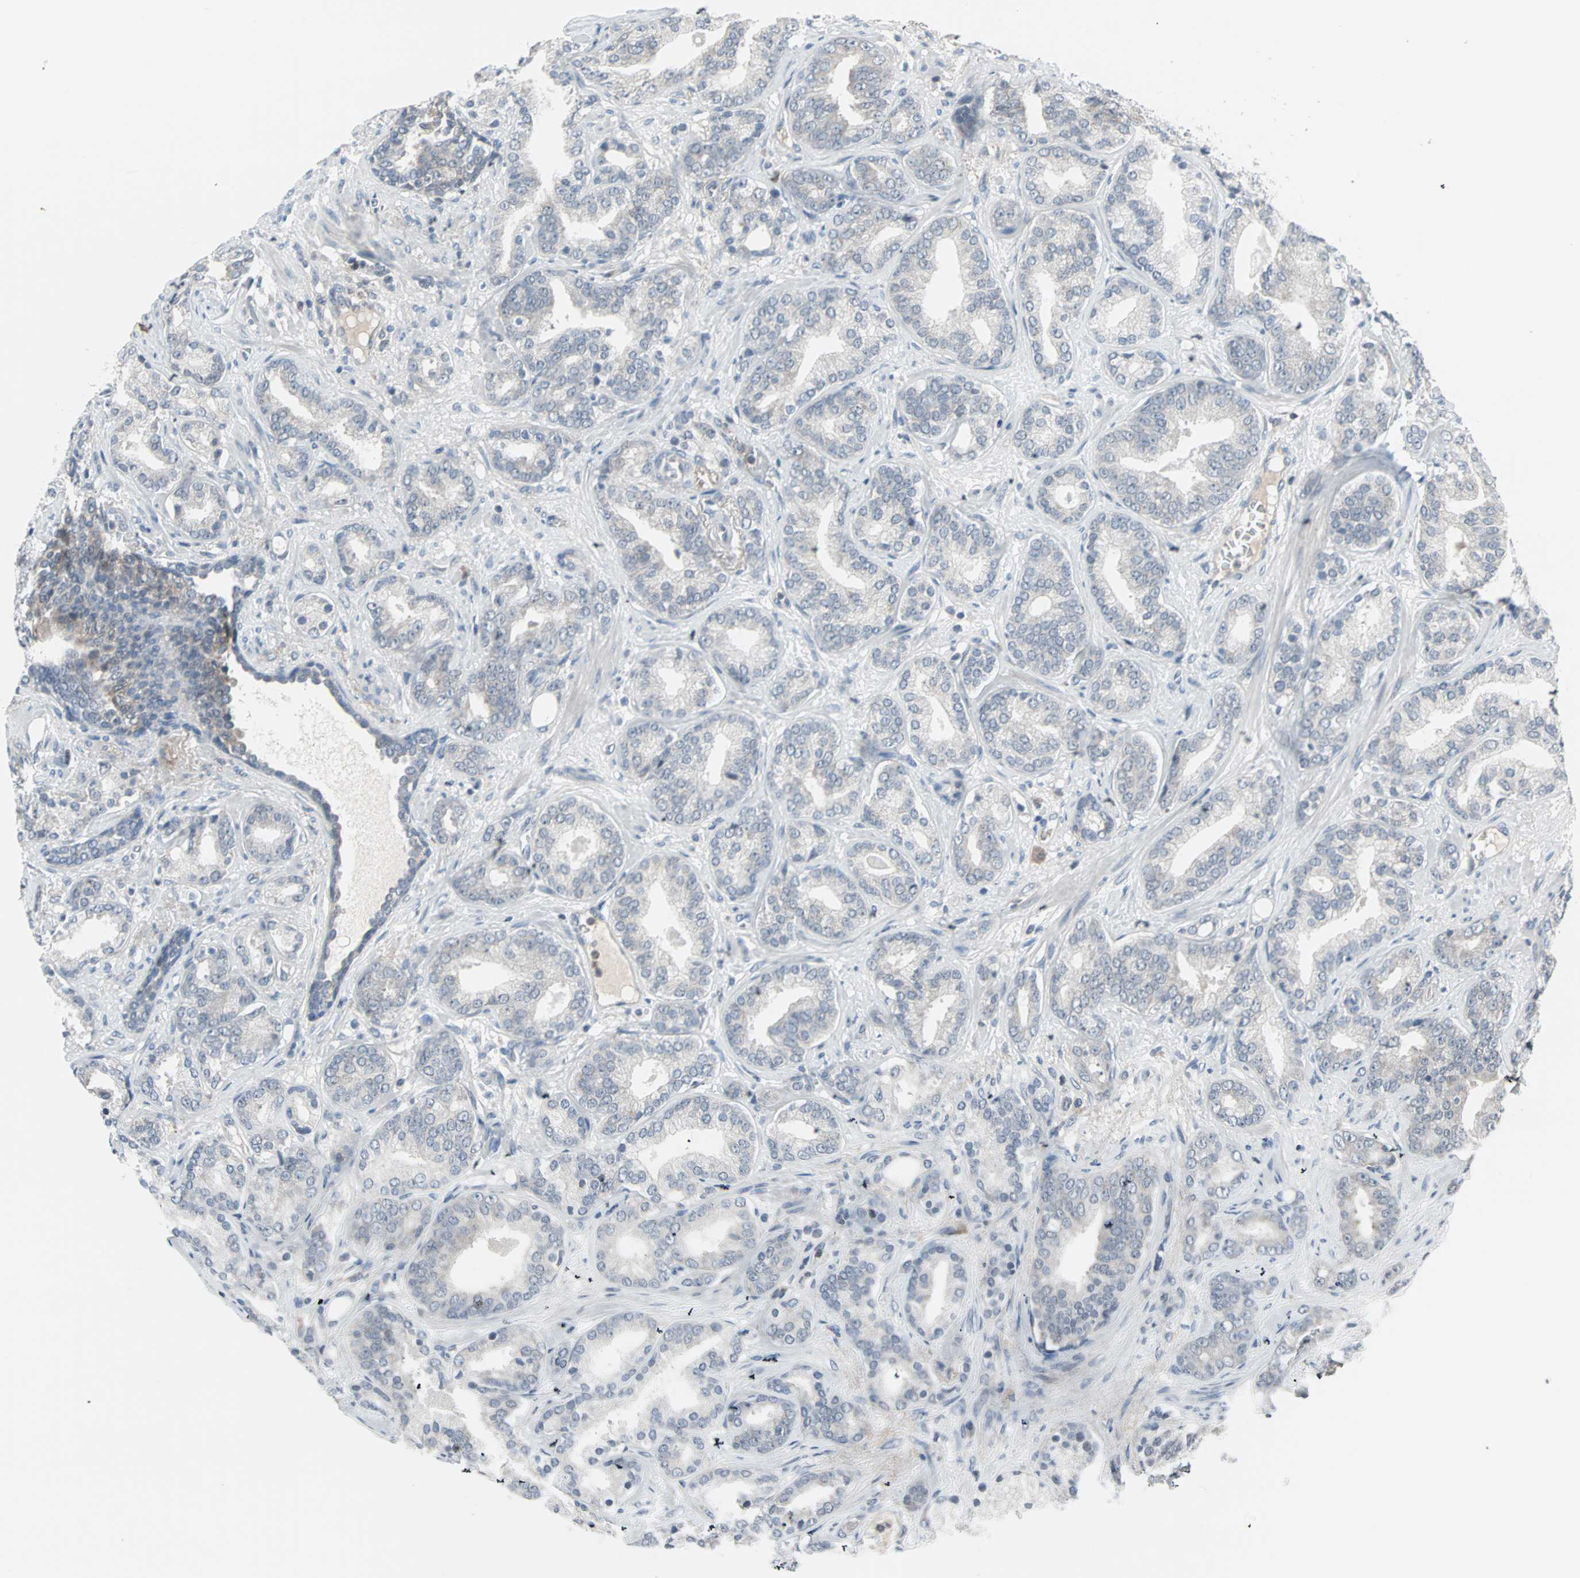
{"staining": {"intensity": "negative", "quantity": "none", "location": "none"}, "tissue": "prostate cancer", "cell_type": "Tumor cells", "image_type": "cancer", "snomed": [{"axis": "morphology", "description": "Adenocarcinoma, Low grade"}, {"axis": "topography", "description": "Prostate"}], "caption": "An immunohistochemistry photomicrograph of prostate low-grade adenocarcinoma is shown. There is no staining in tumor cells of prostate low-grade adenocarcinoma.", "gene": "CASP3", "patient": {"sex": "male", "age": 63}}